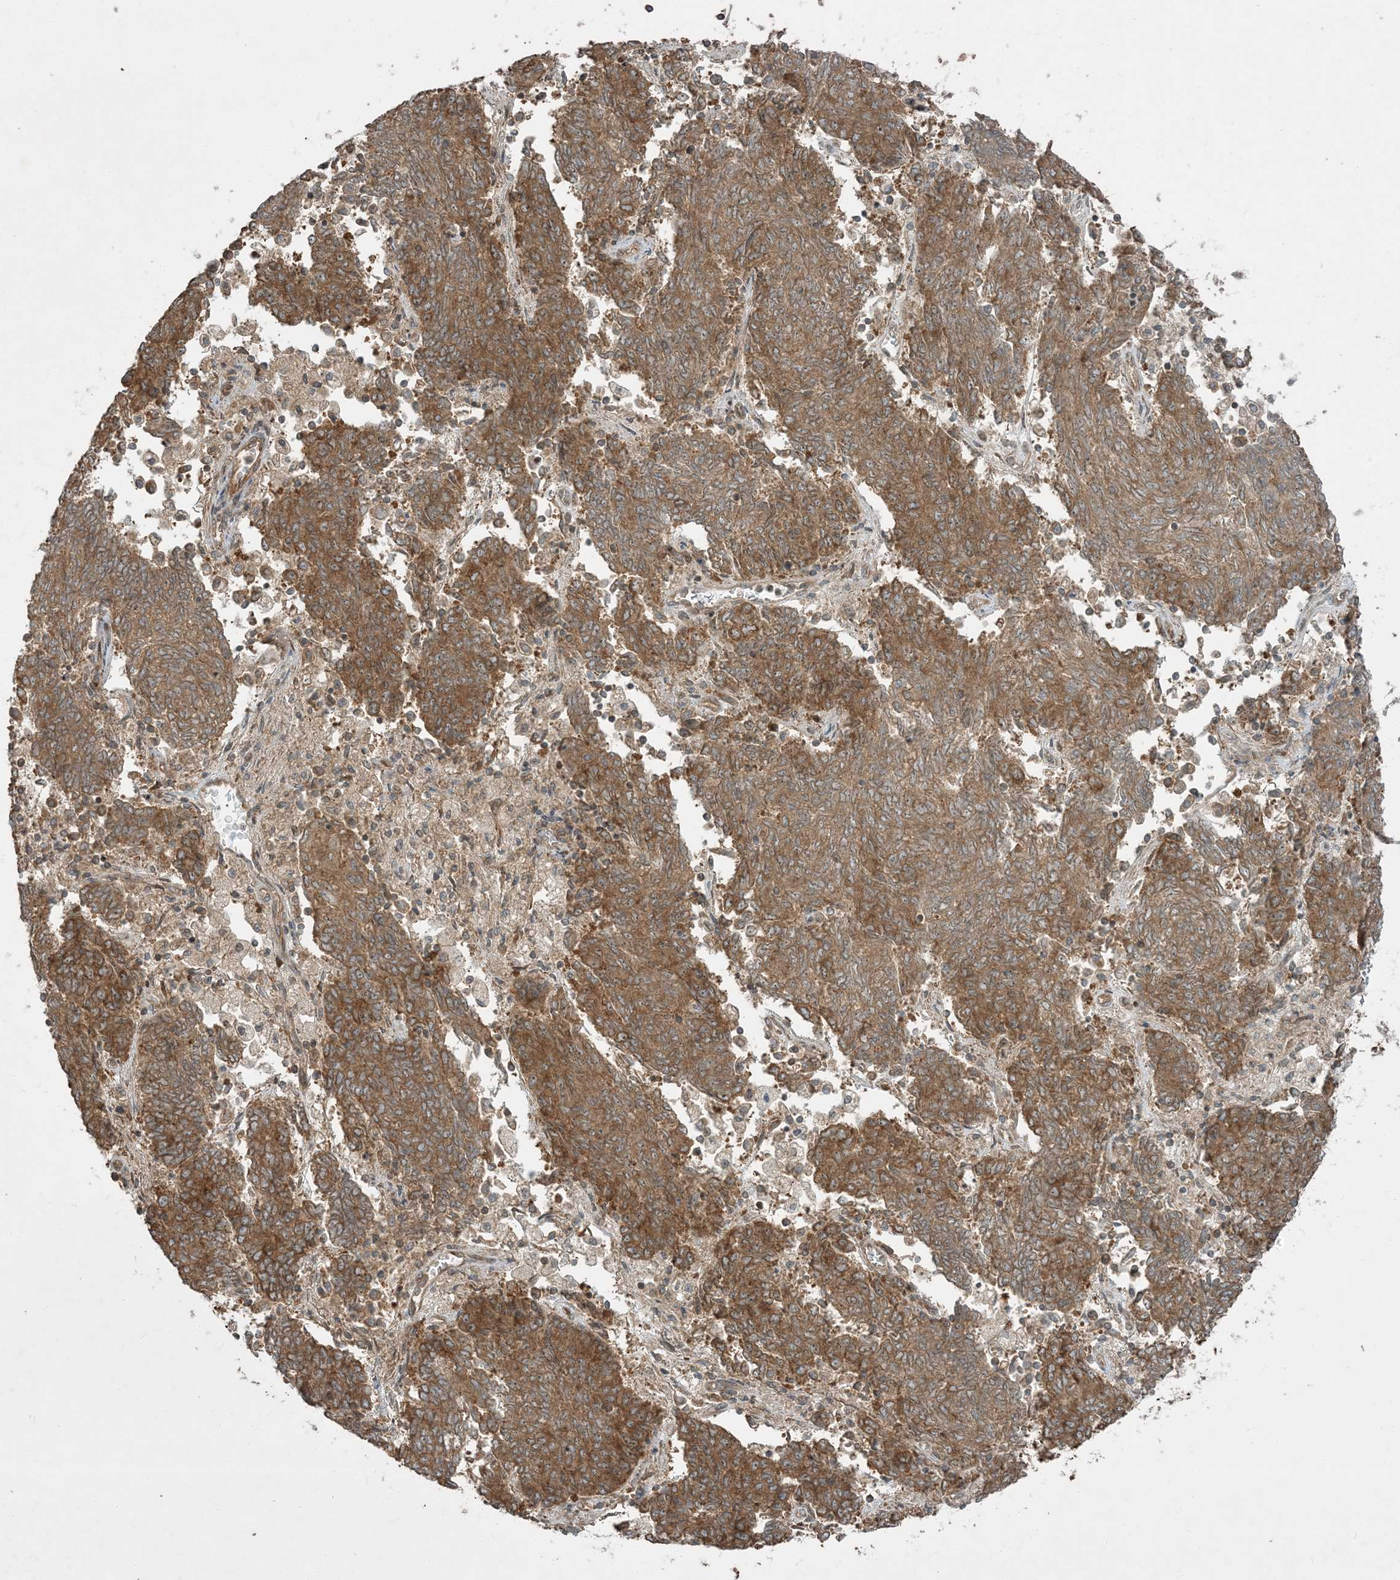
{"staining": {"intensity": "moderate", "quantity": ">75%", "location": "cytoplasmic/membranous"}, "tissue": "endometrial cancer", "cell_type": "Tumor cells", "image_type": "cancer", "snomed": [{"axis": "morphology", "description": "Adenocarcinoma, NOS"}, {"axis": "topography", "description": "Endometrium"}], "caption": "High-power microscopy captured an IHC image of endometrial cancer (adenocarcinoma), revealing moderate cytoplasmic/membranous expression in about >75% of tumor cells. Nuclei are stained in blue.", "gene": "COMMD8", "patient": {"sex": "female", "age": 80}}